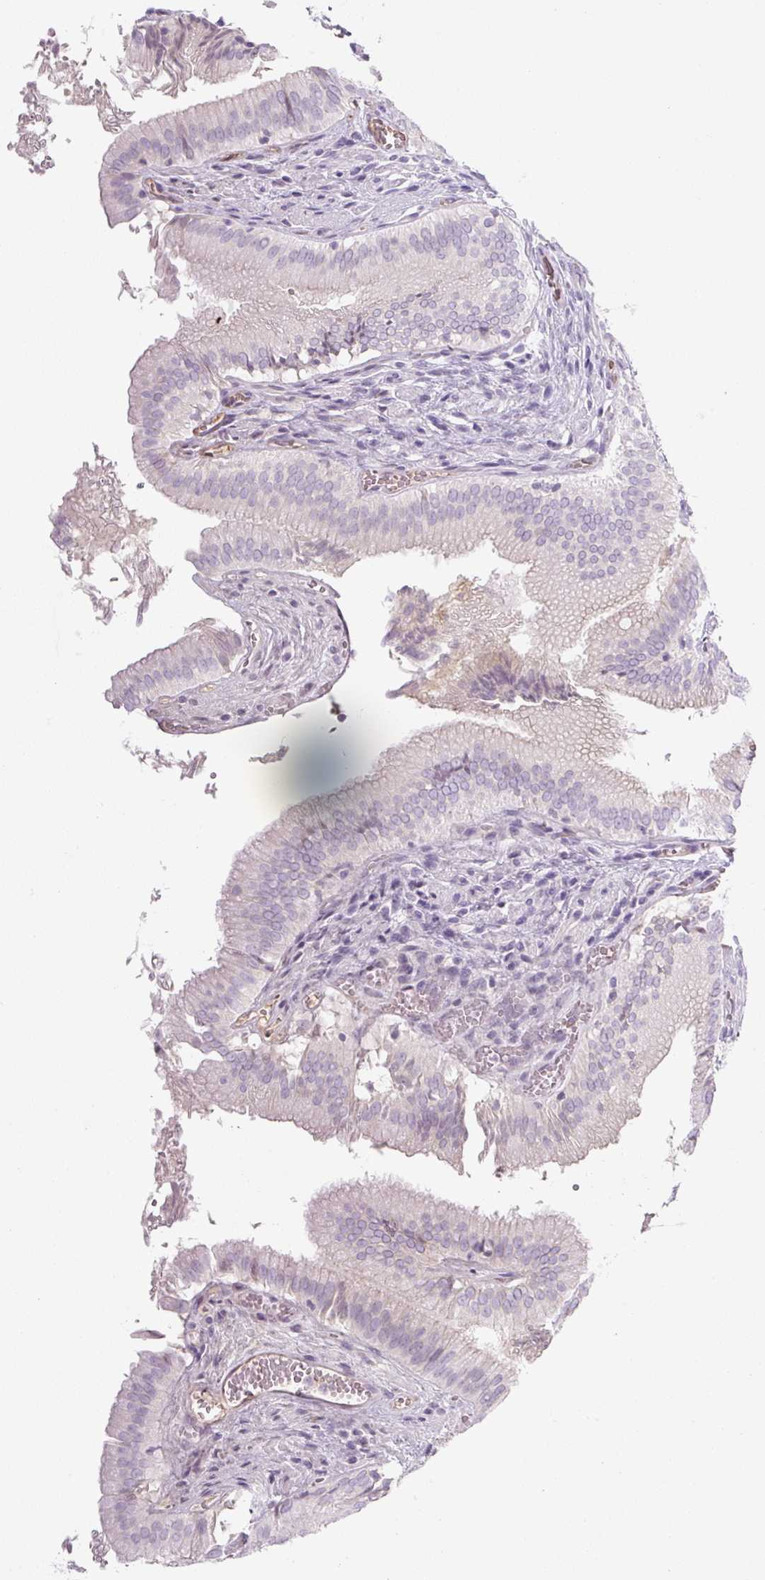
{"staining": {"intensity": "negative", "quantity": "none", "location": "none"}, "tissue": "gallbladder", "cell_type": "Glandular cells", "image_type": "normal", "snomed": [{"axis": "morphology", "description": "Normal tissue, NOS"}, {"axis": "topography", "description": "Gallbladder"}, {"axis": "topography", "description": "Peripheral nerve tissue"}], "caption": "Immunohistochemistry of normal gallbladder exhibits no positivity in glandular cells.", "gene": "PRM1", "patient": {"sex": "male", "age": 17}}